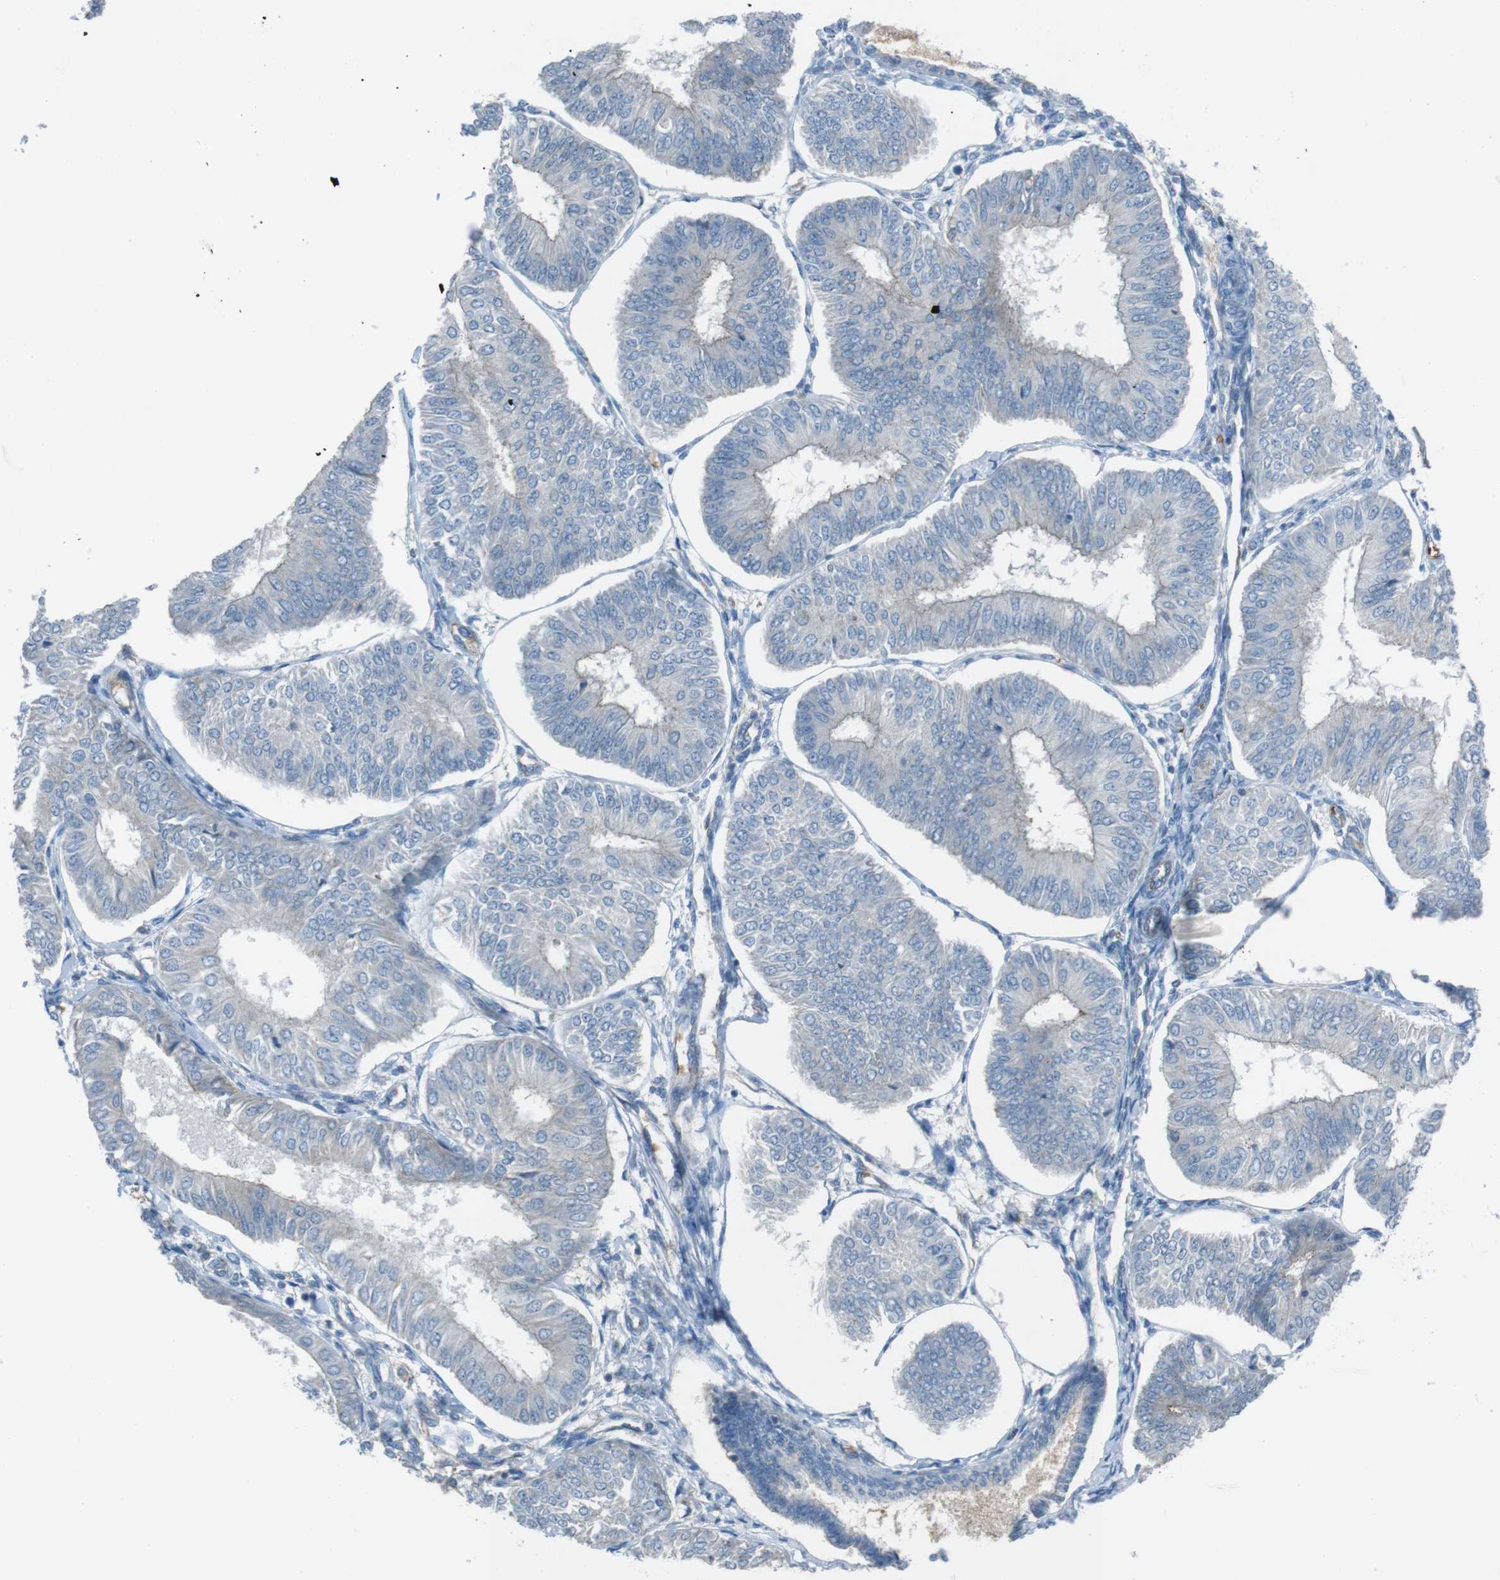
{"staining": {"intensity": "negative", "quantity": "none", "location": "none"}, "tissue": "endometrial cancer", "cell_type": "Tumor cells", "image_type": "cancer", "snomed": [{"axis": "morphology", "description": "Adenocarcinoma, NOS"}, {"axis": "topography", "description": "Endometrium"}], "caption": "Tumor cells are negative for protein expression in human endometrial adenocarcinoma. The staining is performed using DAB (3,3'-diaminobenzidine) brown chromogen with nuclei counter-stained in using hematoxylin.", "gene": "SPTA1", "patient": {"sex": "female", "age": 58}}